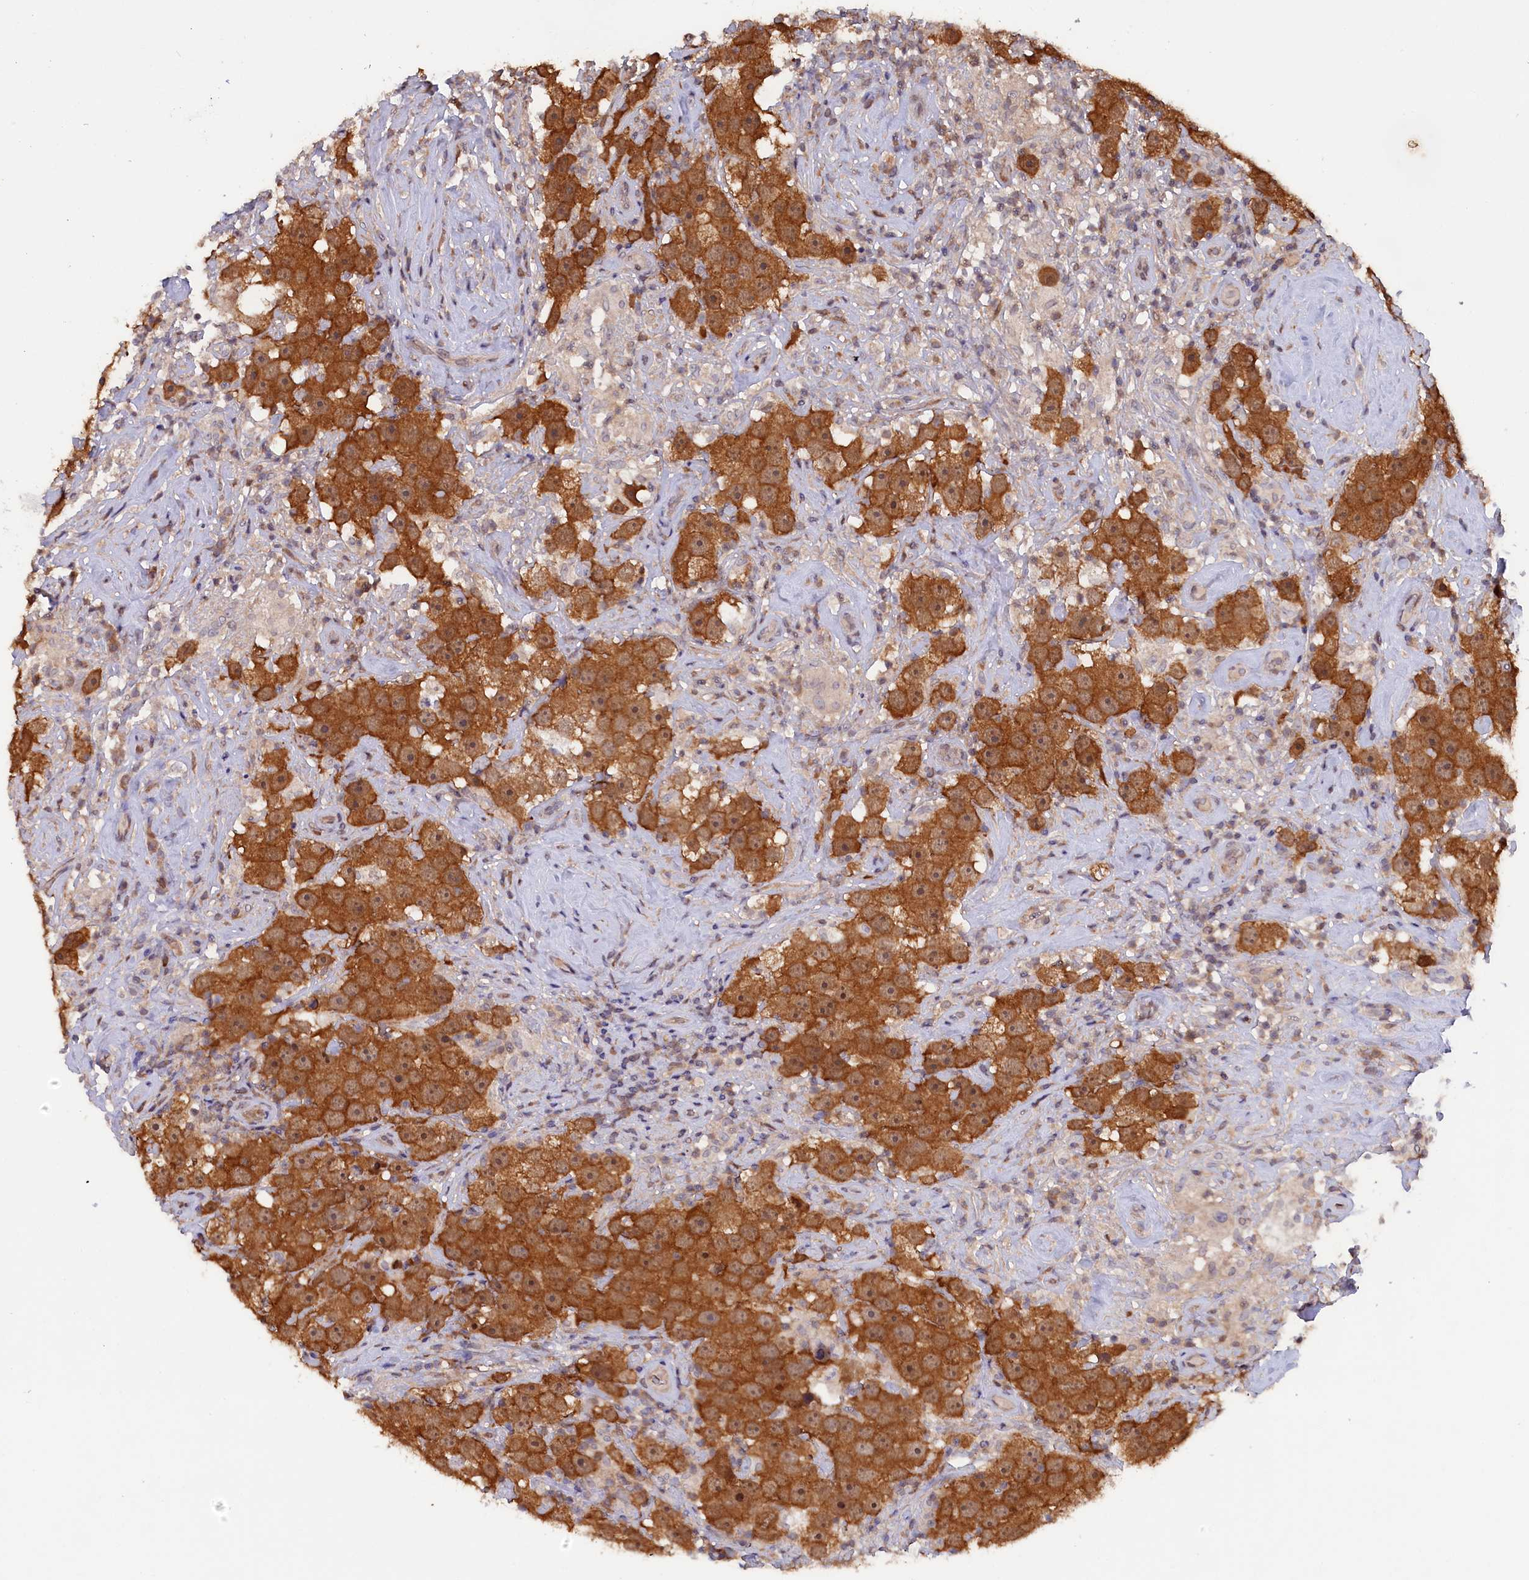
{"staining": {"intensity": "strong", "quantity": ">75%", "location": "cytoplasmic/membranous"}, "tissue": "testis cancer", "cell_type": "Tumor cells", "image_type": "cancer", "snomed": [{"axis": "morphology", "description": "Seminoma, NOS"}, {"axis": "topography", "description": "Testis"}], "caption": "Protein positivity by immunohistochemistry (IHC) exhibits strong cytoplasmic/membranous staining in about >75% of tumor cells in testis seminoma.", "gene": "JPT2", "patient": {"sex": "male", "age": 49}}